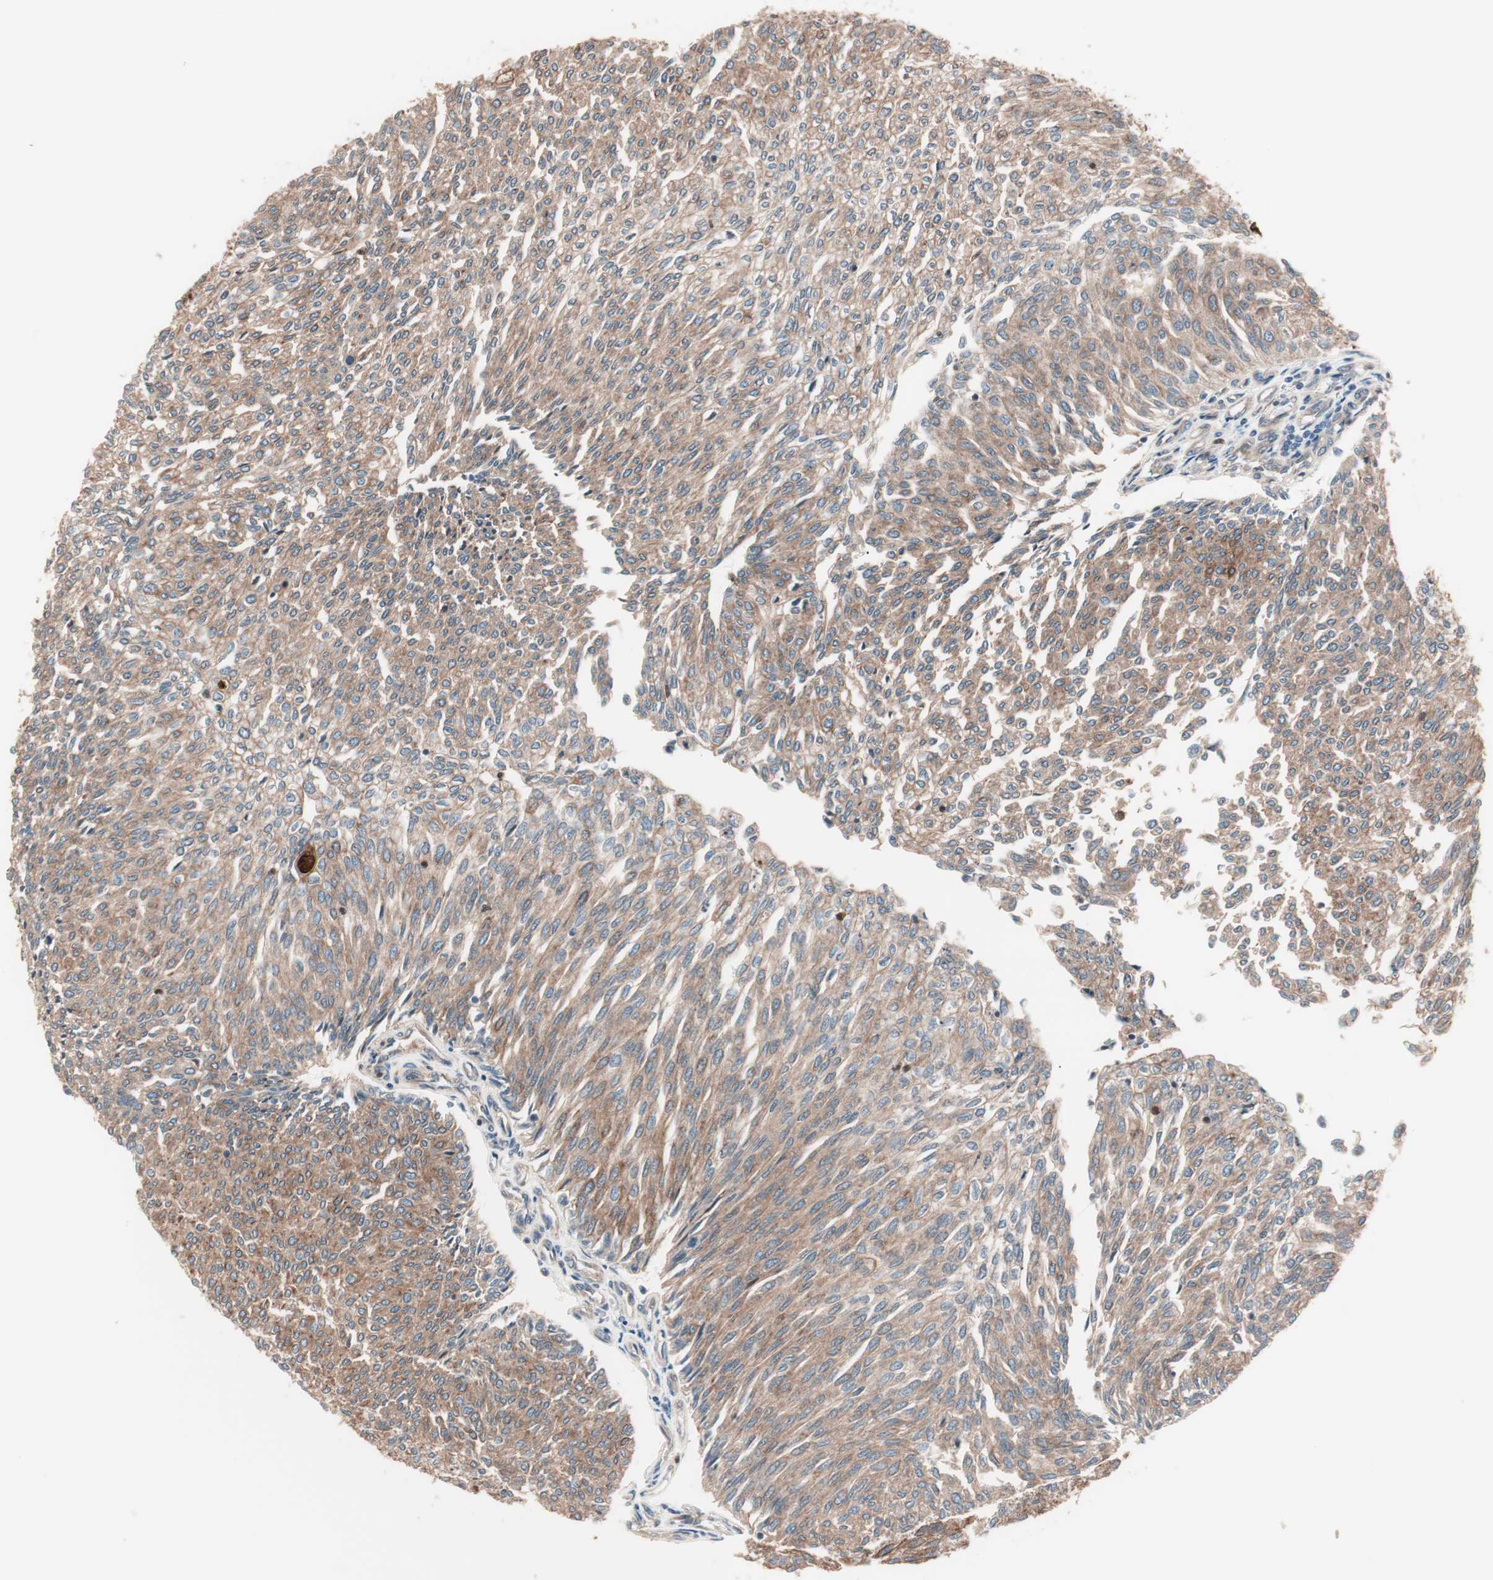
{"staining": {"intensity": "moderate", "quantity": ">75%", "location": "cytoplasmic/membranous"}, "tissue": "urothelial cancer", "cell_type": "Tumor cells", "image_type": "cancer", "snomed": [{"axis": "morphology", "description": "Urothelial carcinoma, Low grade"}, {"axis": "topography", "description": "Urinary bladder"}], "caption": "Urothelial cancer was stained to show a protein in brown. There is medium levels of moderate cytoplasmic/membranous staining in approximately >75% of tumor cells.", "gene": "TSG101", "patient": {"sex": "female", "age": 79}}